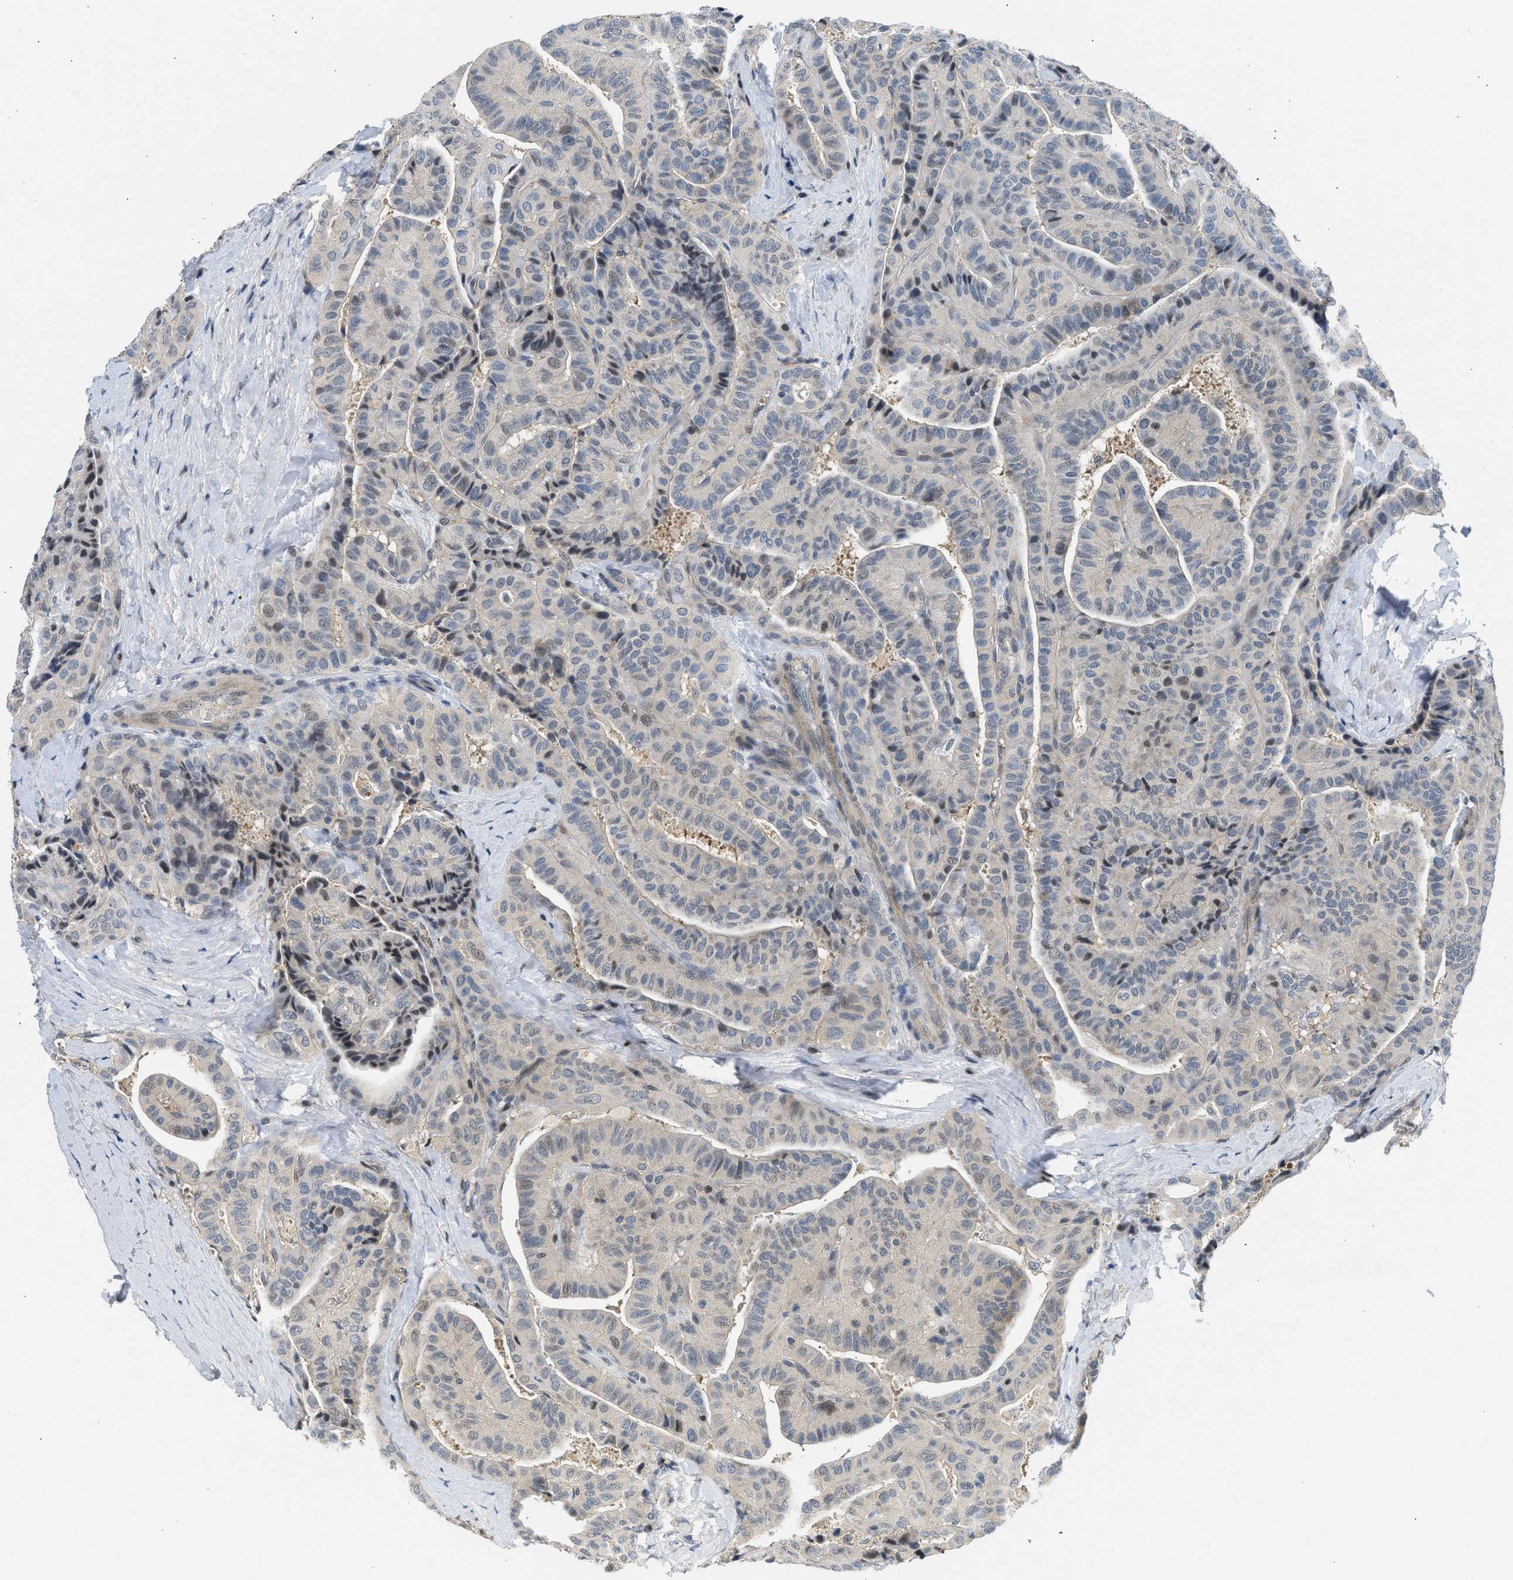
{"staining": {"intensity": "moderate", "quantity": "<25%", "location": "nuclear"}, "tissue": "thyroid cancer", "cell_type": "Tumor cells", "image_type": "cancer", "snomed": [{"axis": "morphology", "description": "Papillary adenocarcinoma, NOS"}, {"axis": "topography", "description": "Thyroid gland"}], "caption": "Immunohistochemistry micrograph of neoplastic tissue: thyroid papillary adenocarcinoma stained using IHC demonstrates low levels of moderate protein expression localized specifically in the nuclear of tumor cells, appearing as a nuclear brown color.", "gene": "OLIG3", "patient": {"sex": "male", "age": 77}}